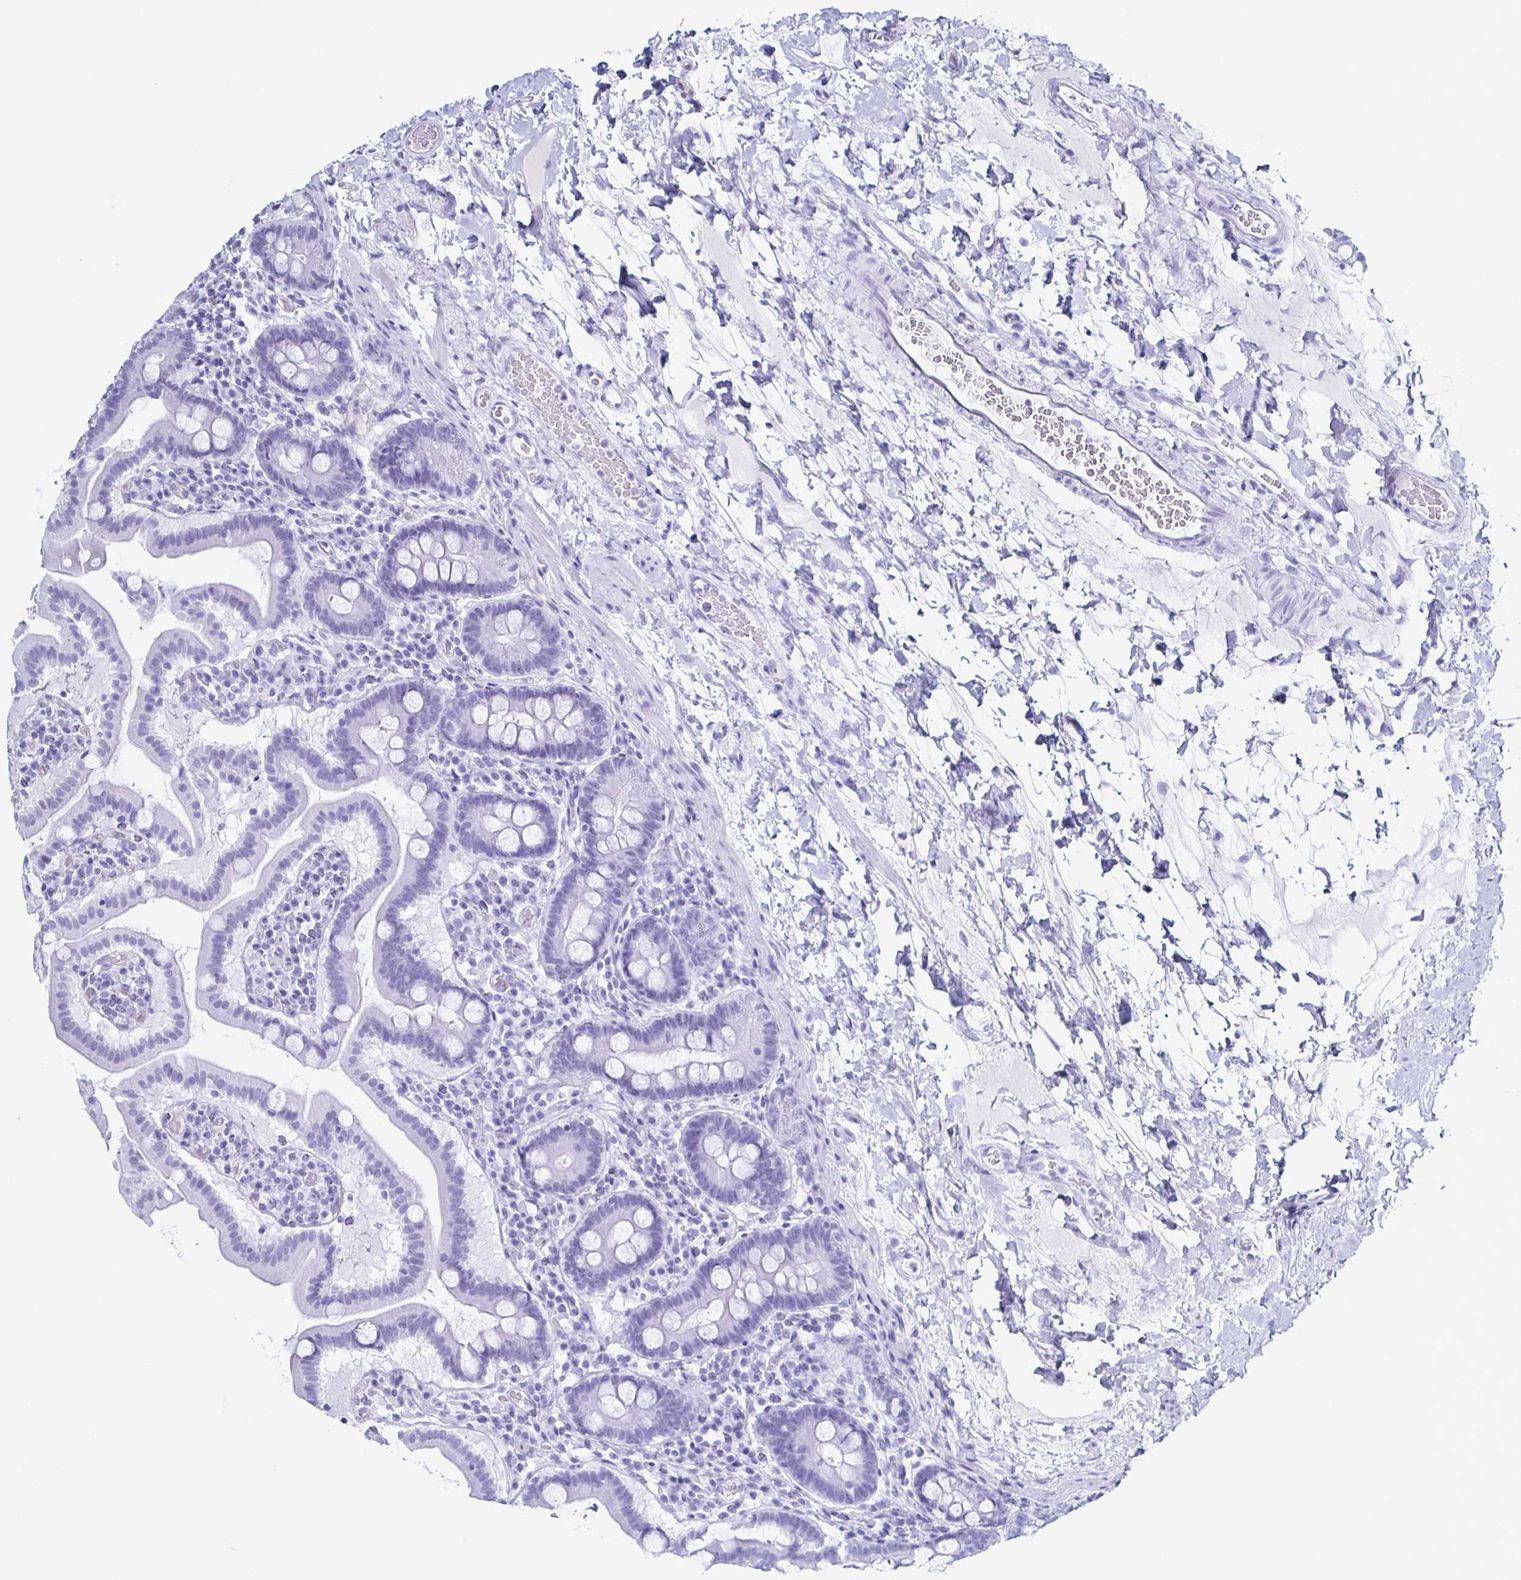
{"staining": {"intensity": "negative", "quantity": "none", "location": "none"}, "tissue": "small intestine", "cell_type": "Glandular cells", "image_type": "normal", "snomed": [{"axis": "morphology", "description": "Normal tissue, NOS"}, {"axis": "topography", "description": "Small intestine"}], "caption": "DAB (3,3'-diaminobenzidine) immunohistochemical staining of benign human small intestine demonstrates no significant positivity in glandular cells. Brightfield microscopy of immunohistochemistry (IHC) stained with DAB (brown) and hematoxylin (blue), captured at high magnification.", "gene": "ACSBG2", "patient": {"sex": "male", "age": 26}}